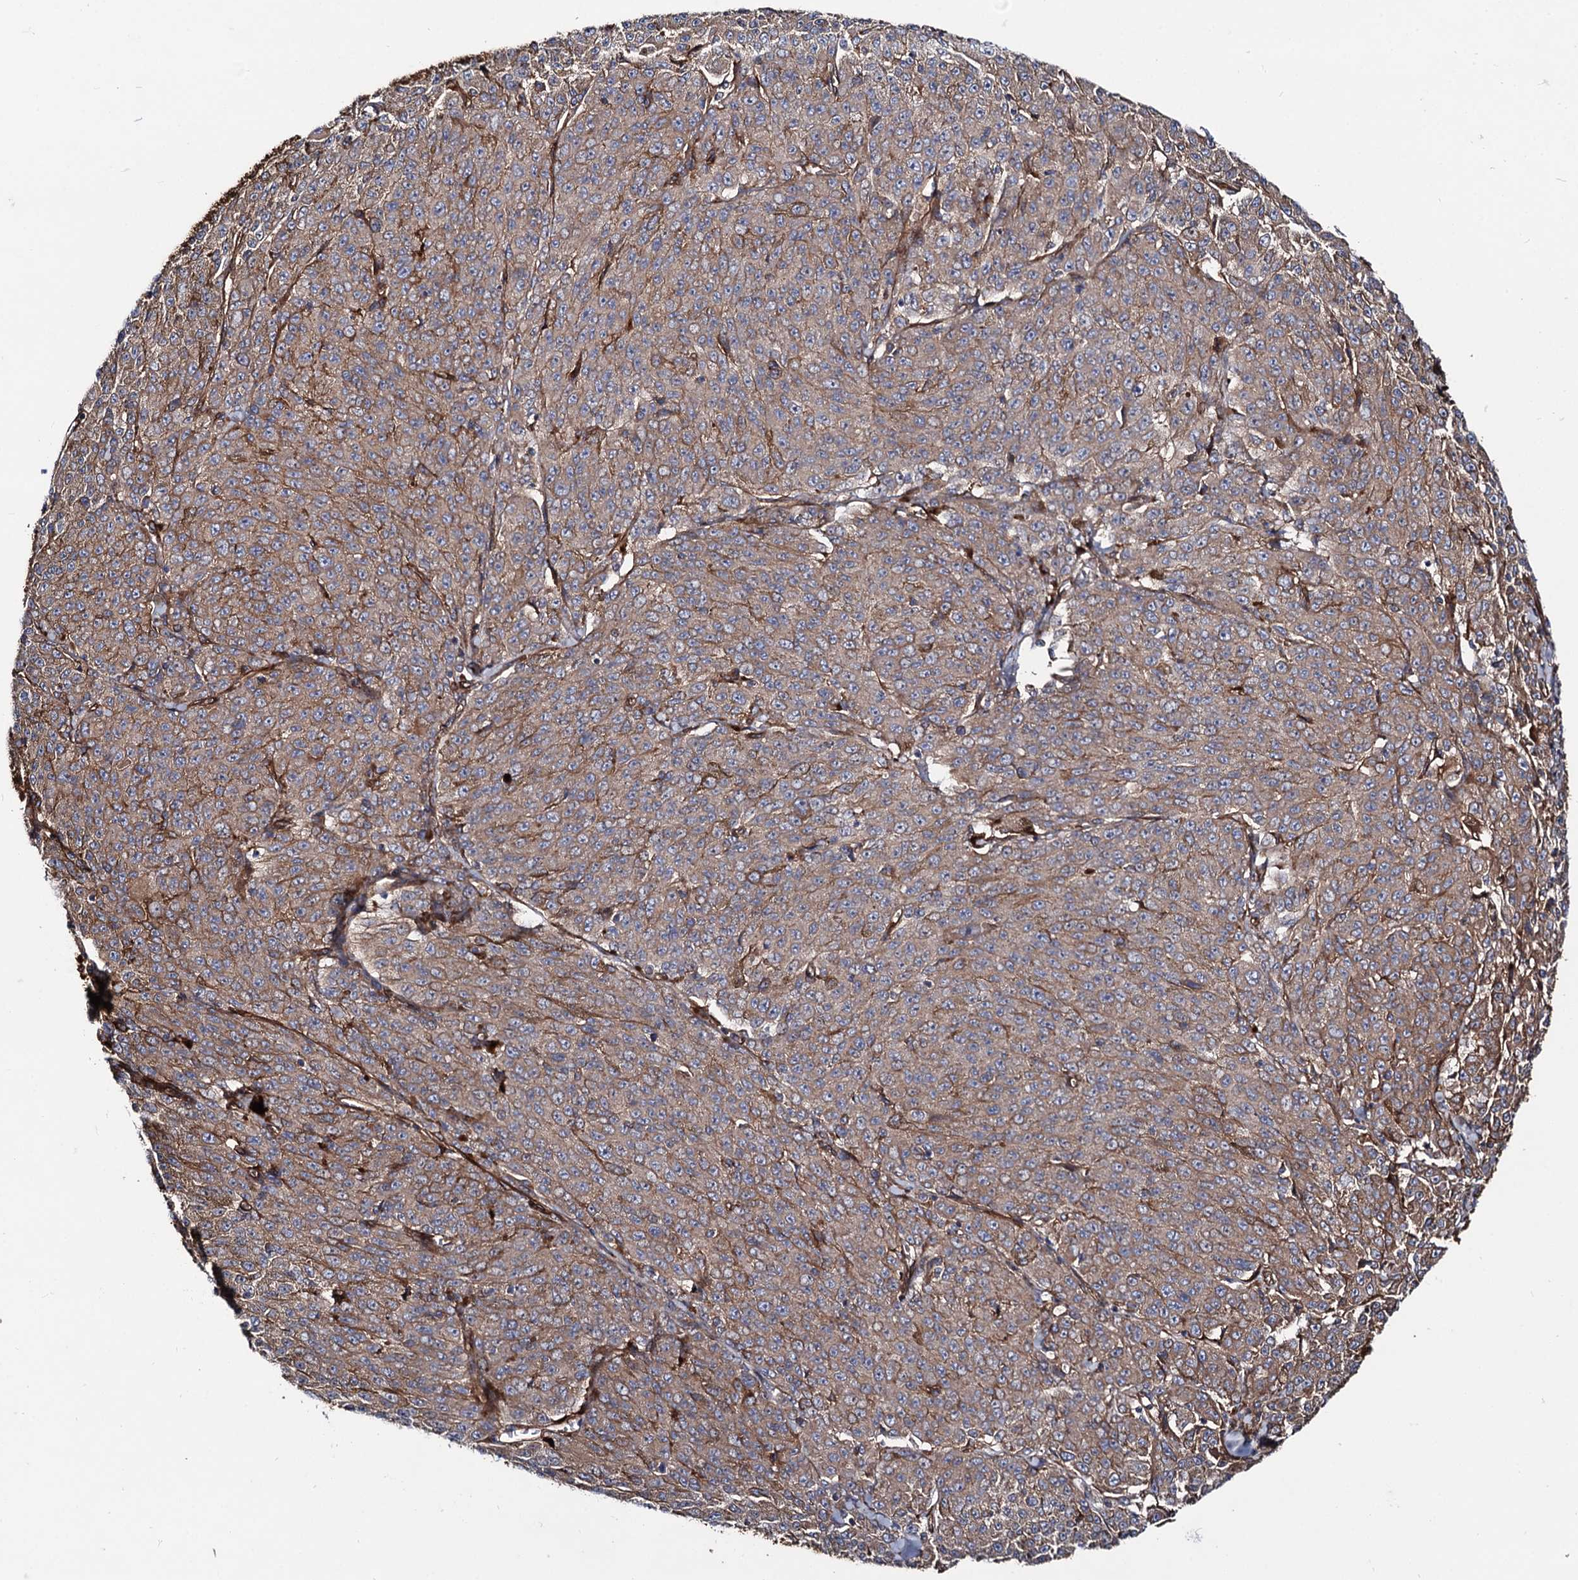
{"staining": {"intensity": "weak", "quantity": ">75%", "location": "cytoplasmic/membranous"}, "tissue": "melanoma", "cell_type": "Tumor cells", "image_type": "cancer", "snomed": [{"axis": "morphology", "description": "Malignant melanoma, NOS"}, {"axis": "topography", "description": "Skin"}], "caption": "Brown immunohistochemical staining in malignant melanoma demonstrates weak cytoplasmic/membranous staining in approximately >75% of tumor cells.", "gene": "CIP2A", "patient": {"sex": "female", "age": 52}}